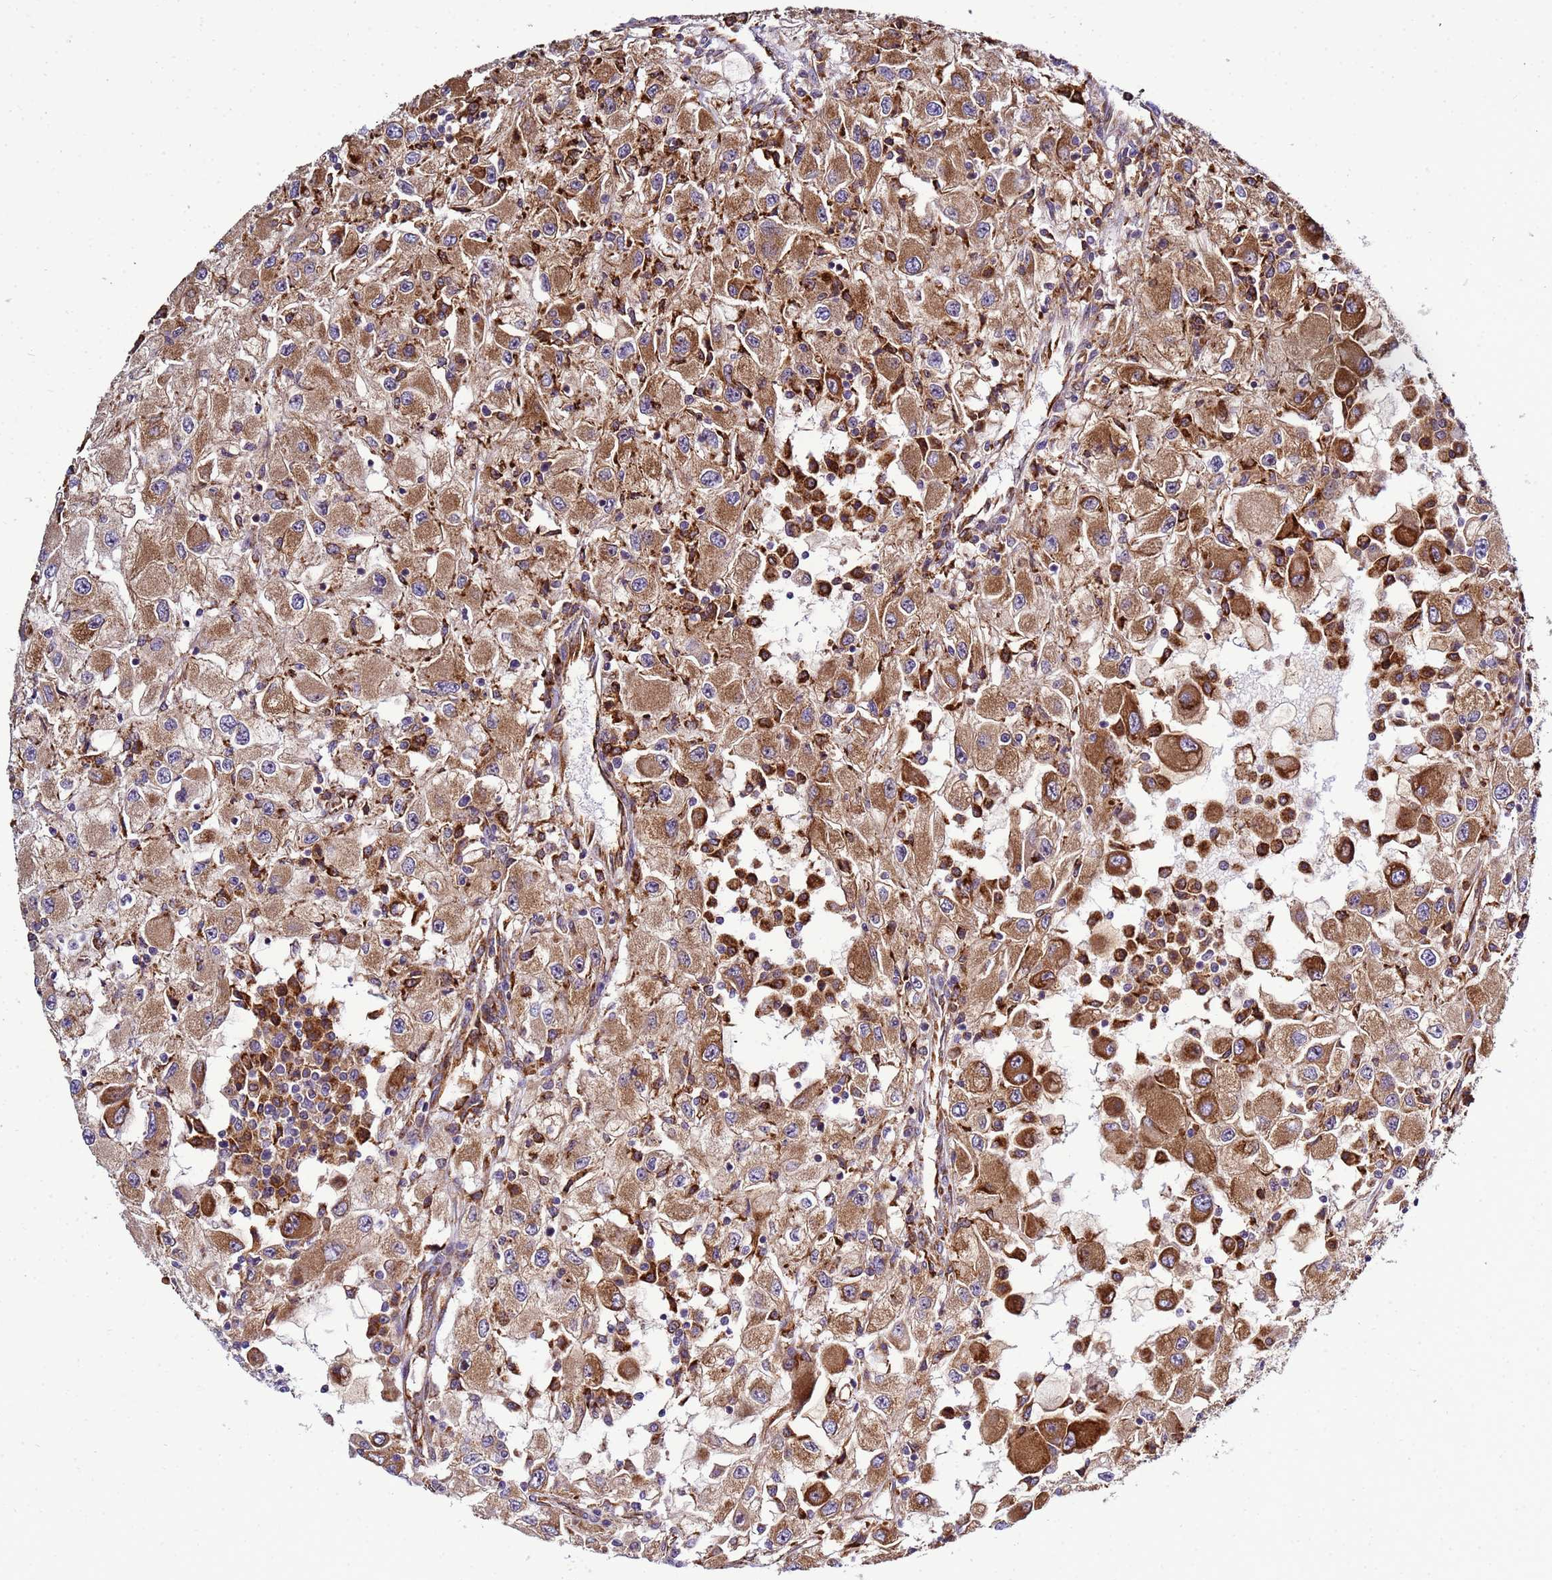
{"staining": {"intensity": "strong", "quantity": ">75%", "location": "cytoplasmic/membranous"}, "tissue": "renal cancer", "cell_type": "Tumor cells", "image_type": "cancer", "snomed": [{"axis": "morphology", "description": "Adenocarcinoma, NOS"}, {"axis": "topography", "description": "Kidney"}], "caption": "Immunohistochemistry (IHC) (DAB) staining of human renal cancer reveals strong cytoplasmic/membranous protein staining in about >75% of tumor cells.", "gene": "NOL8", "patient": {"sex": "female", "age": 67}}